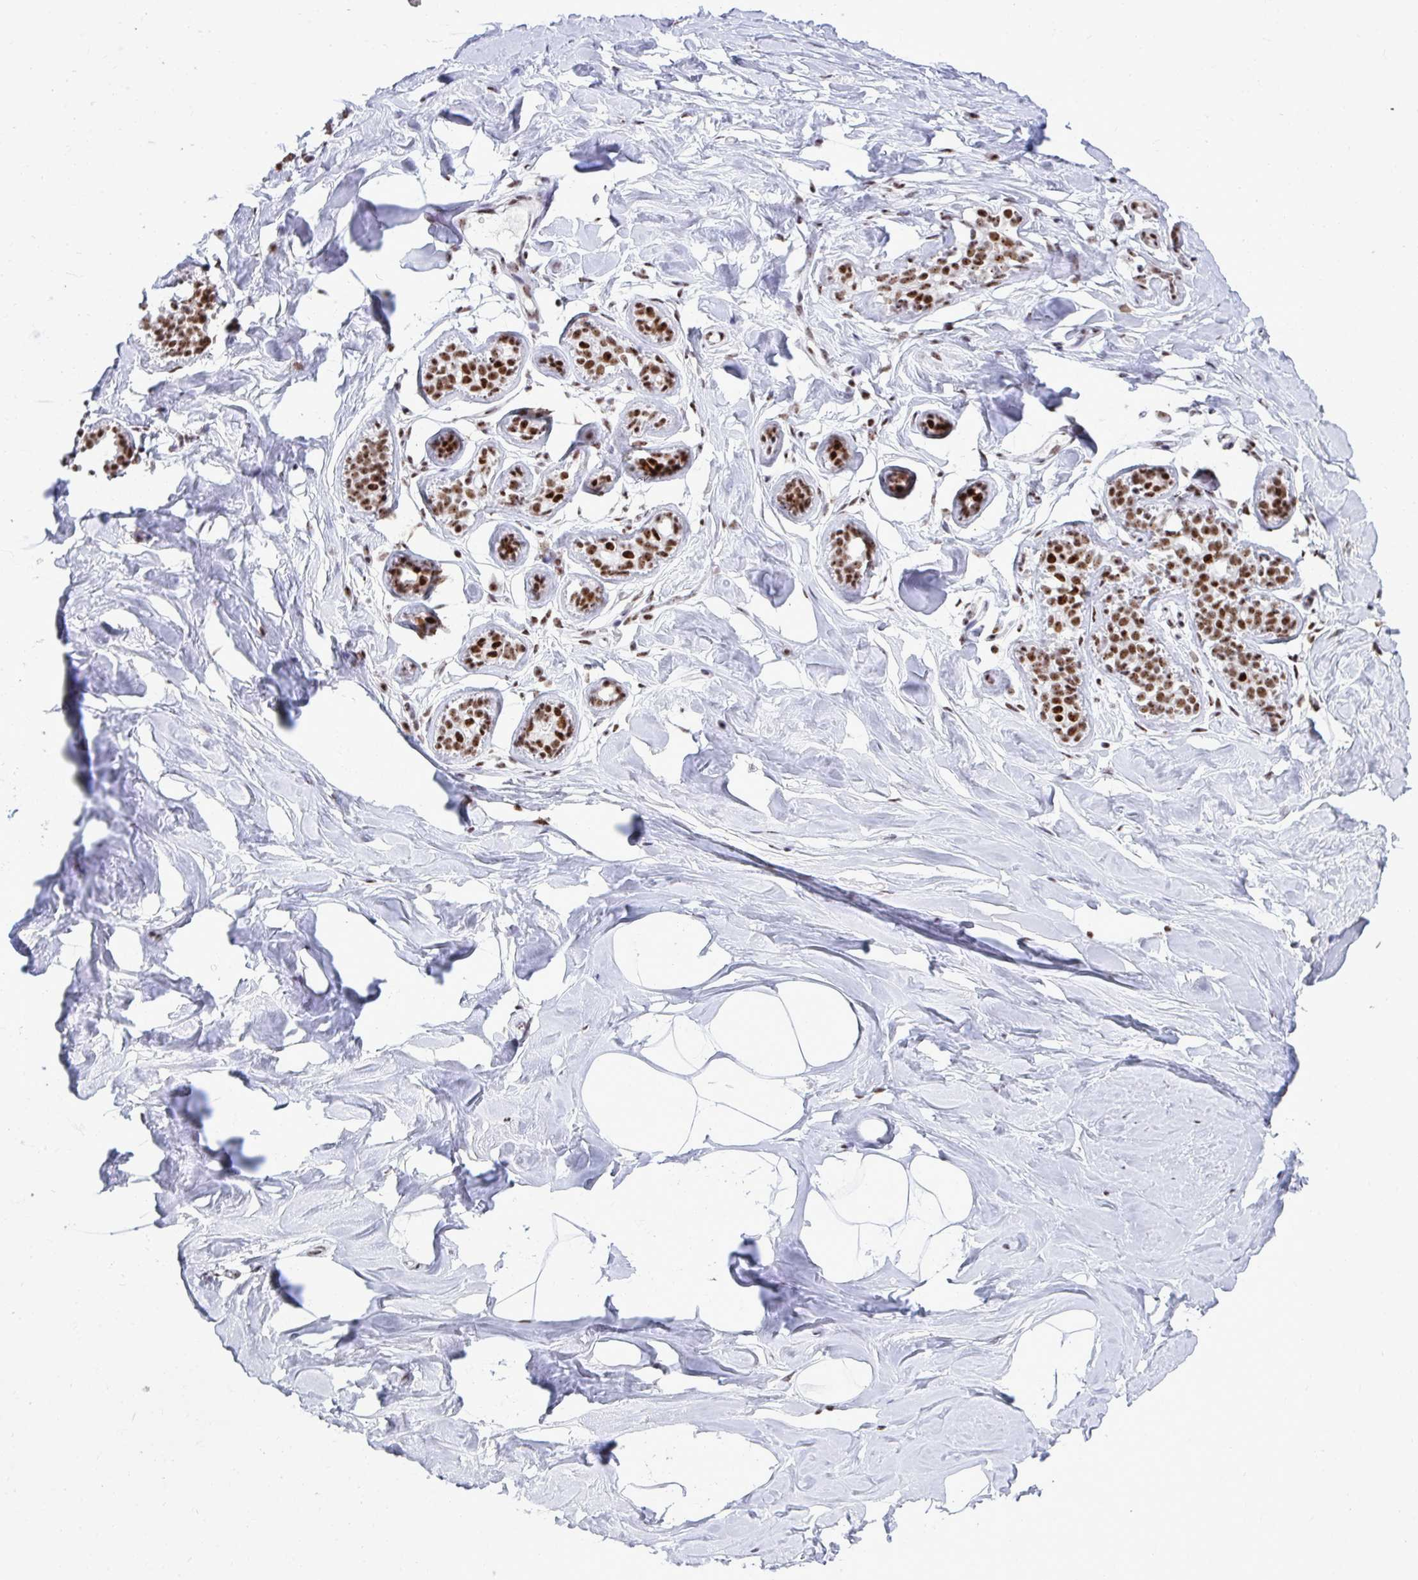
{"staining": {"intensity": "negative", "quantity": "none", "location": "none"}, "tissue": "breast", "cell_type": "Adipocytes", "image_type": "normal", "snomed": [{"axis": "morphology", "description": "Normal tissue, NOS"}, {"axis": "topography", "description": "Breast"}], "caption": "A micrograph of human breast is negative for staining in adipocytes. (DAB immunohistochemistry visualized using brightfield microscopy, high magnification).", "gene": "PELP1", "patient": {"sex": "female", "age": 32}}